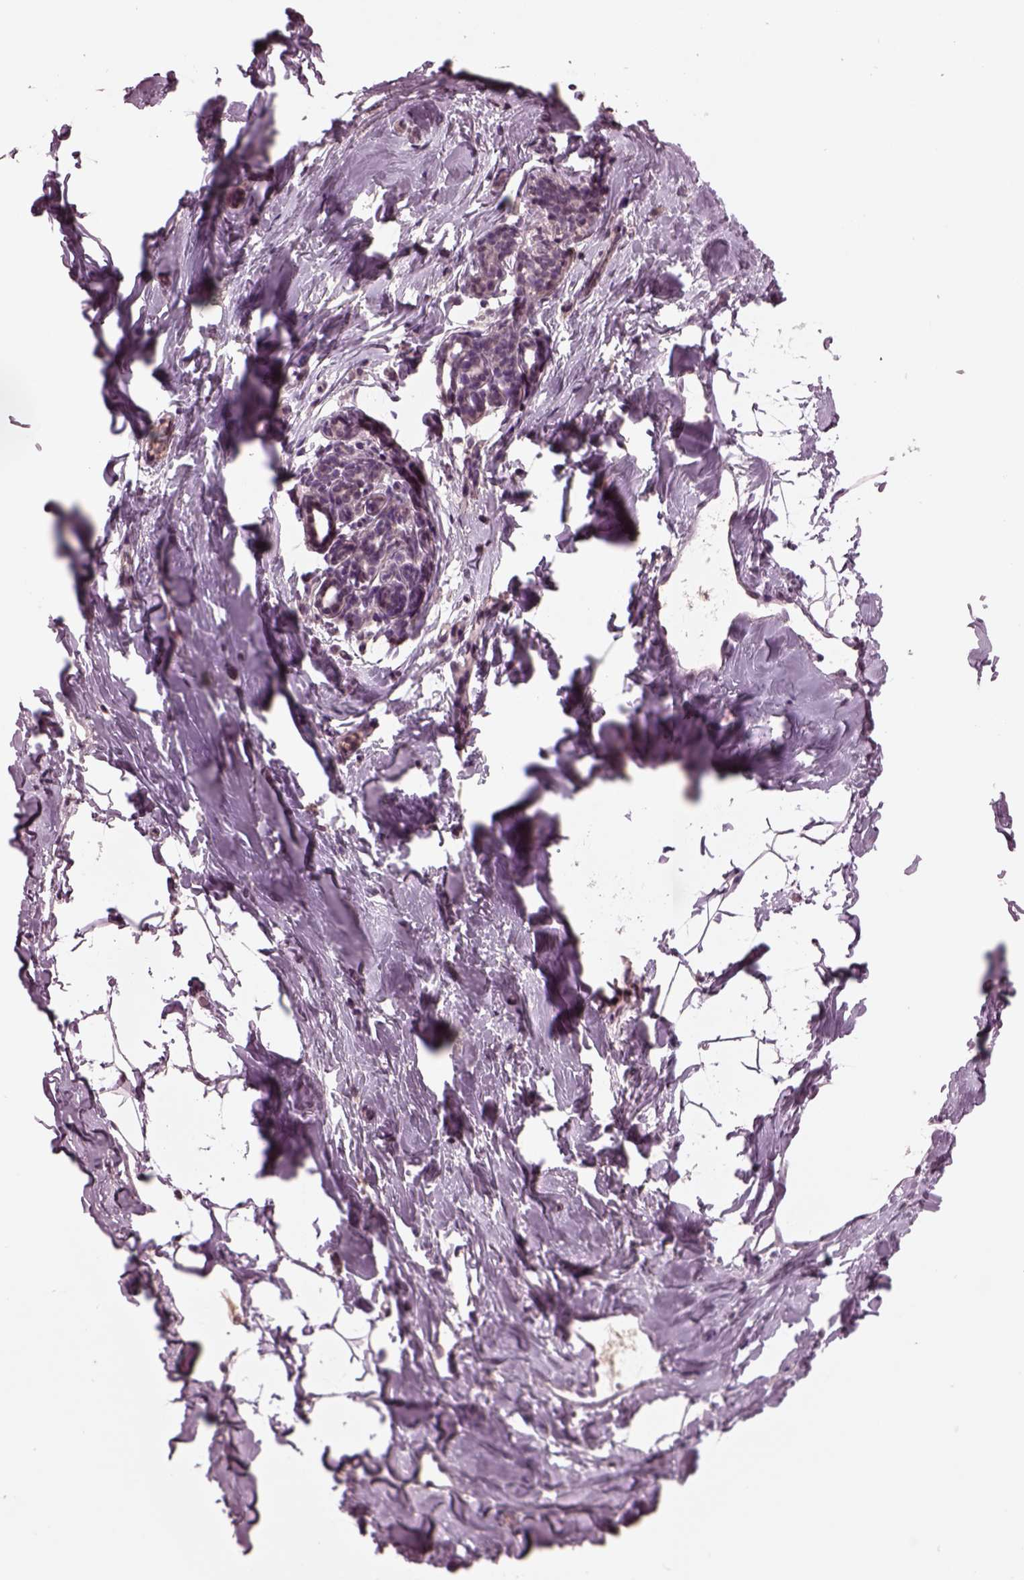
{"staining": {"intensity": "negative", "quantity": "none", "location": "none"}, "tissue": "breast", "cell_type": "Adipocytes", "image_type": "normal", "snomed": [{"axis": "morphology", "description": "Normal tissue, NOS"}, {"axis": "topography", "description": "Breast"}], "caption": "Immunohistochemistry histopathology image of normal breast: human breast stained with DAB demonstrates no significant protein positivity in adipocytes. (DAB (3,3'-diaminobenzidine) immunohistochemistry (IHC) with hematoxylin counter stain).", "gene": "NAP1L5", "patient": {"sex": "female", "age": 32}}